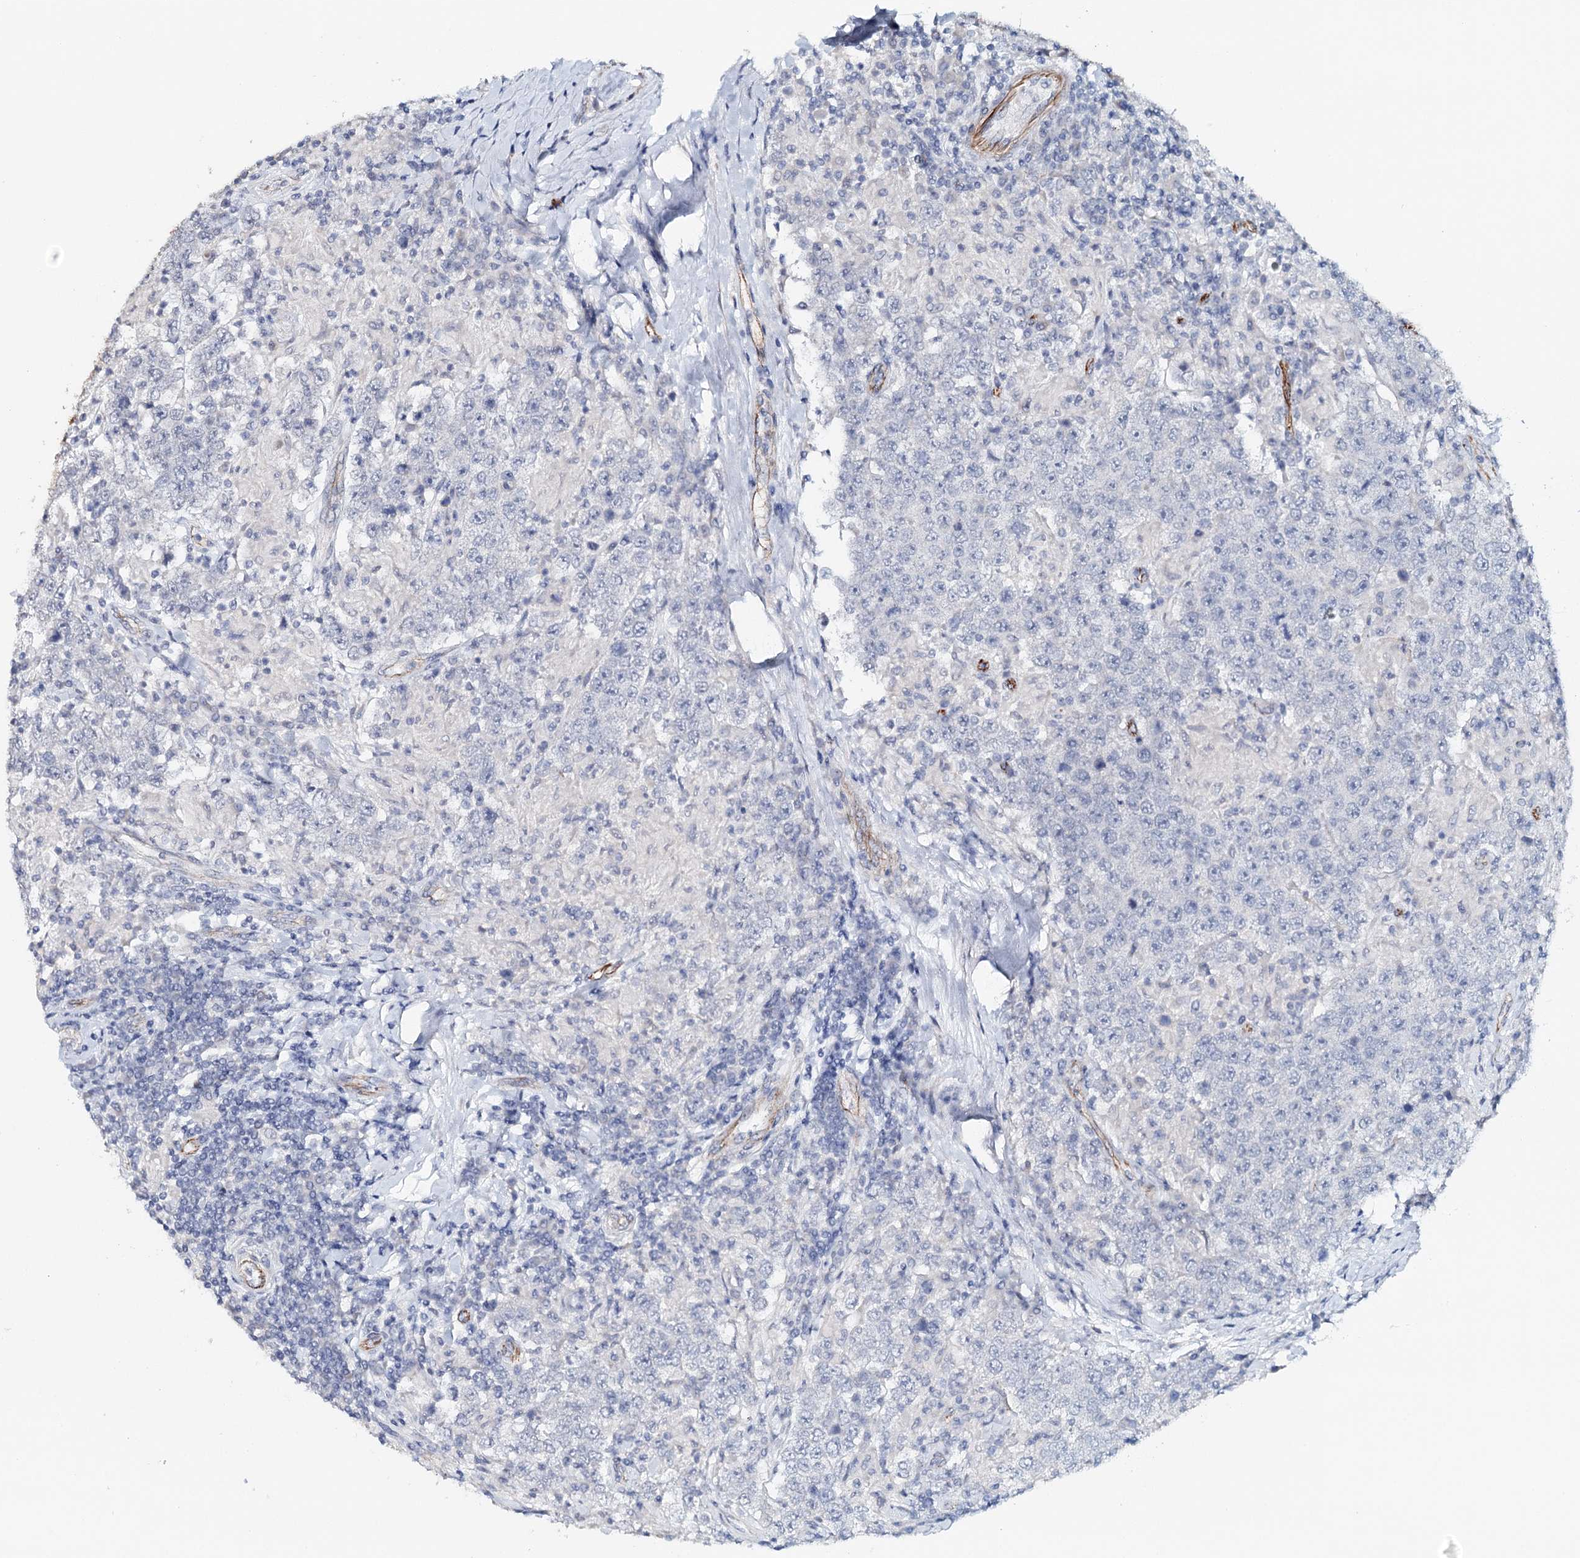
{"staining": {"intensity": "negative", "quantity": "none", "location": "none"}, "tissue": "testis cancer", "cell_type": "Tumor cells", "image_type": "cancer", "snomed": [{"axis": "morphology", "description": "Normal tissue, NOS"}, {"axis": "morphology", "description": "Urothelial carcinoma, High grade"}, {"axis": "morphology", "description": "Seminoma, NOS"}, {"axis": "morphology", "description": "Carcinoma, Embryonal, NOS"}, {"axis": "topography", "description": "Urinary bladder"}, {"axis": "topography", "description": "Testis"}], "caption": "Tumor cells are negative for protein expression in human seminoma (testis).", "gene": "SYNPO", "patient": {"sex": "male", "age": 41}}